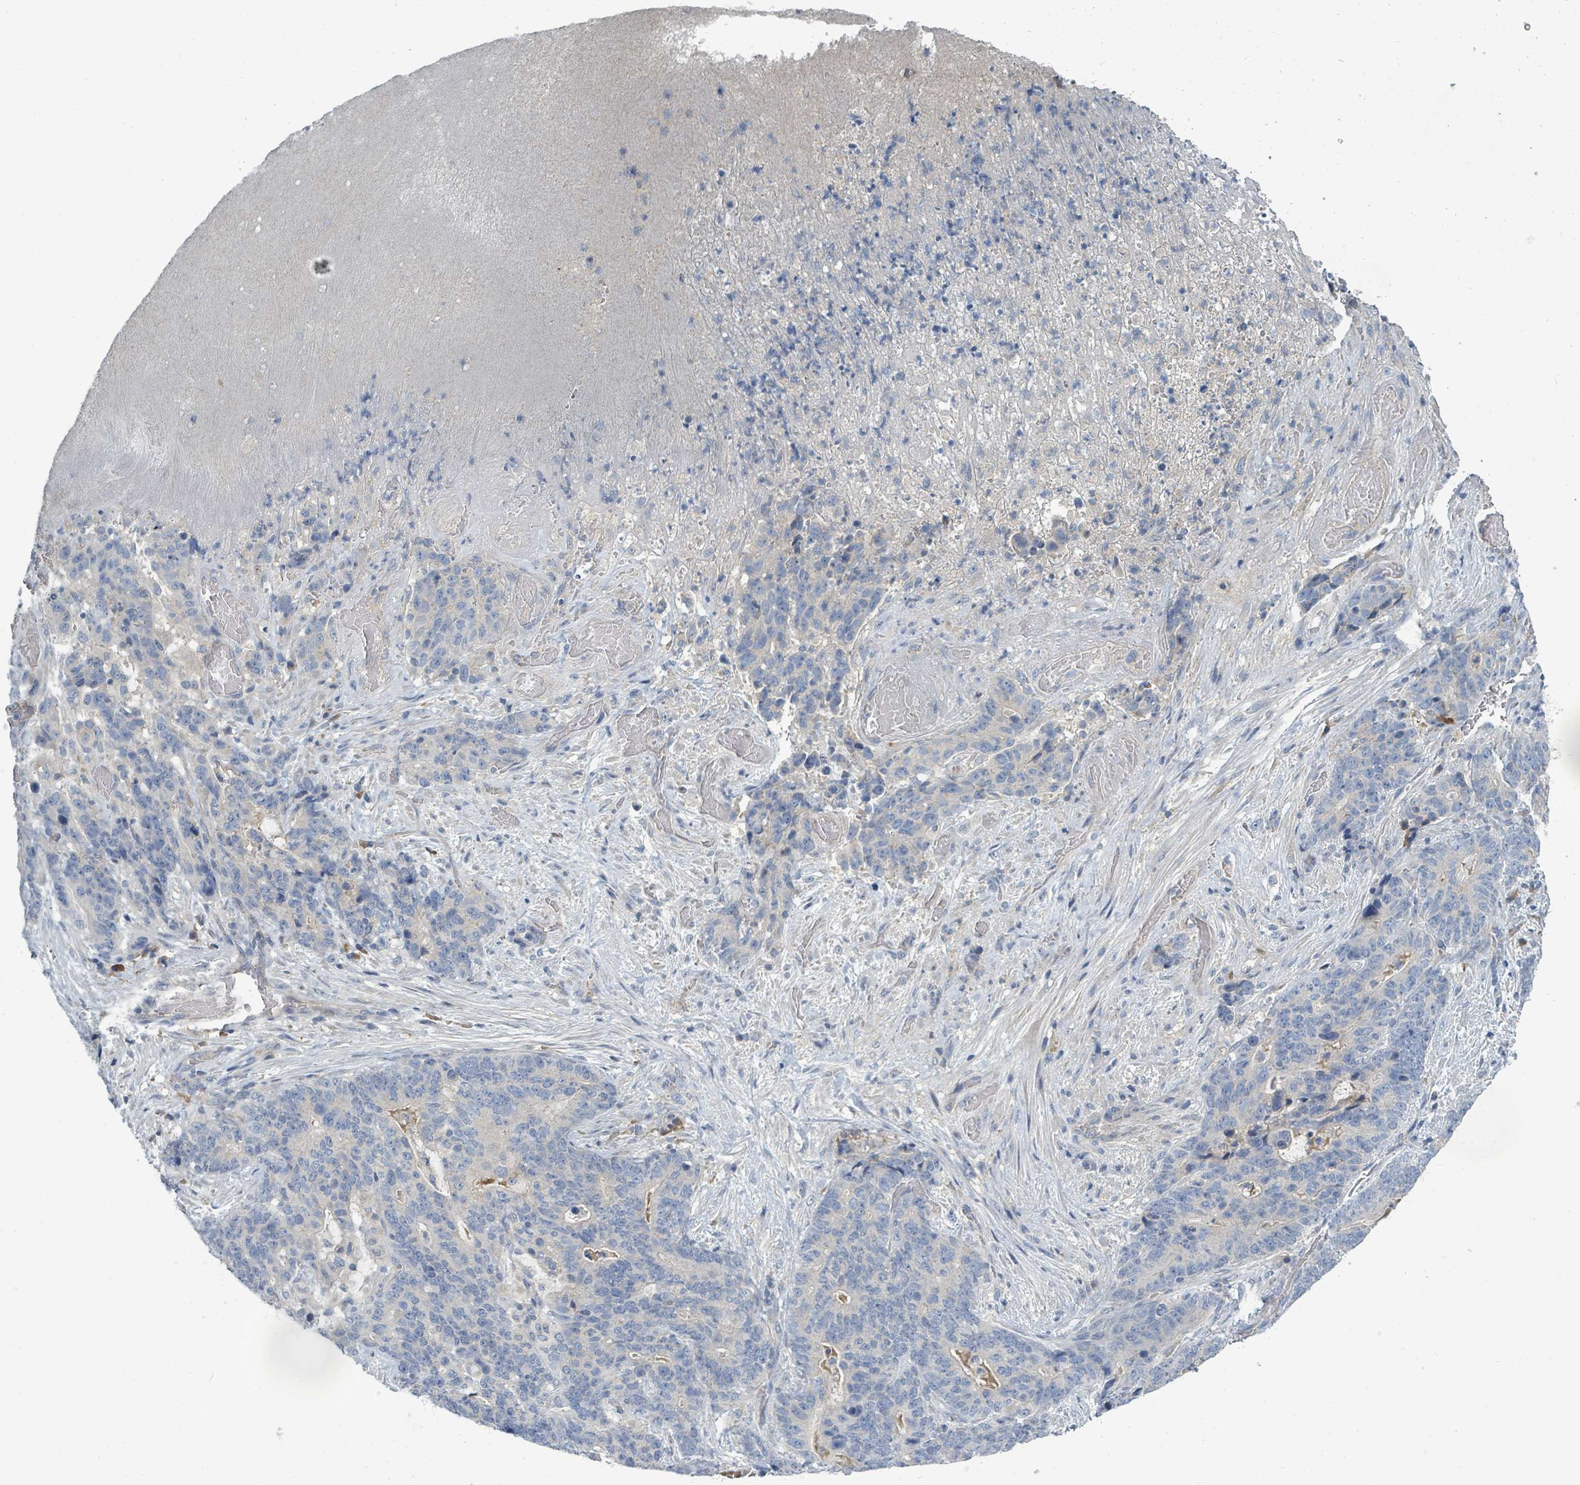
{"staining": {"intensity": "negative", "quantity": "none", "location": "none"}, "tissue": "stomach cancer", "cell_type": "Tumor cells", "image_type": "cancer", "snomed": [{"axis": "morphology", "description": "Normal tissue, NOS"}, {"axis": "morphology", "description": "Adenocarcinoma, NOS"}, {"axis": "topography", "description": "Stomach"}], "caption": "Histopathology image shows no protein staining in tumor cells of adenocarcinoma (stomach) tissue. Nuclei are stained in blue.", "gene": "SLC25A23", "patient": {"sex": "female", "age": 64}}